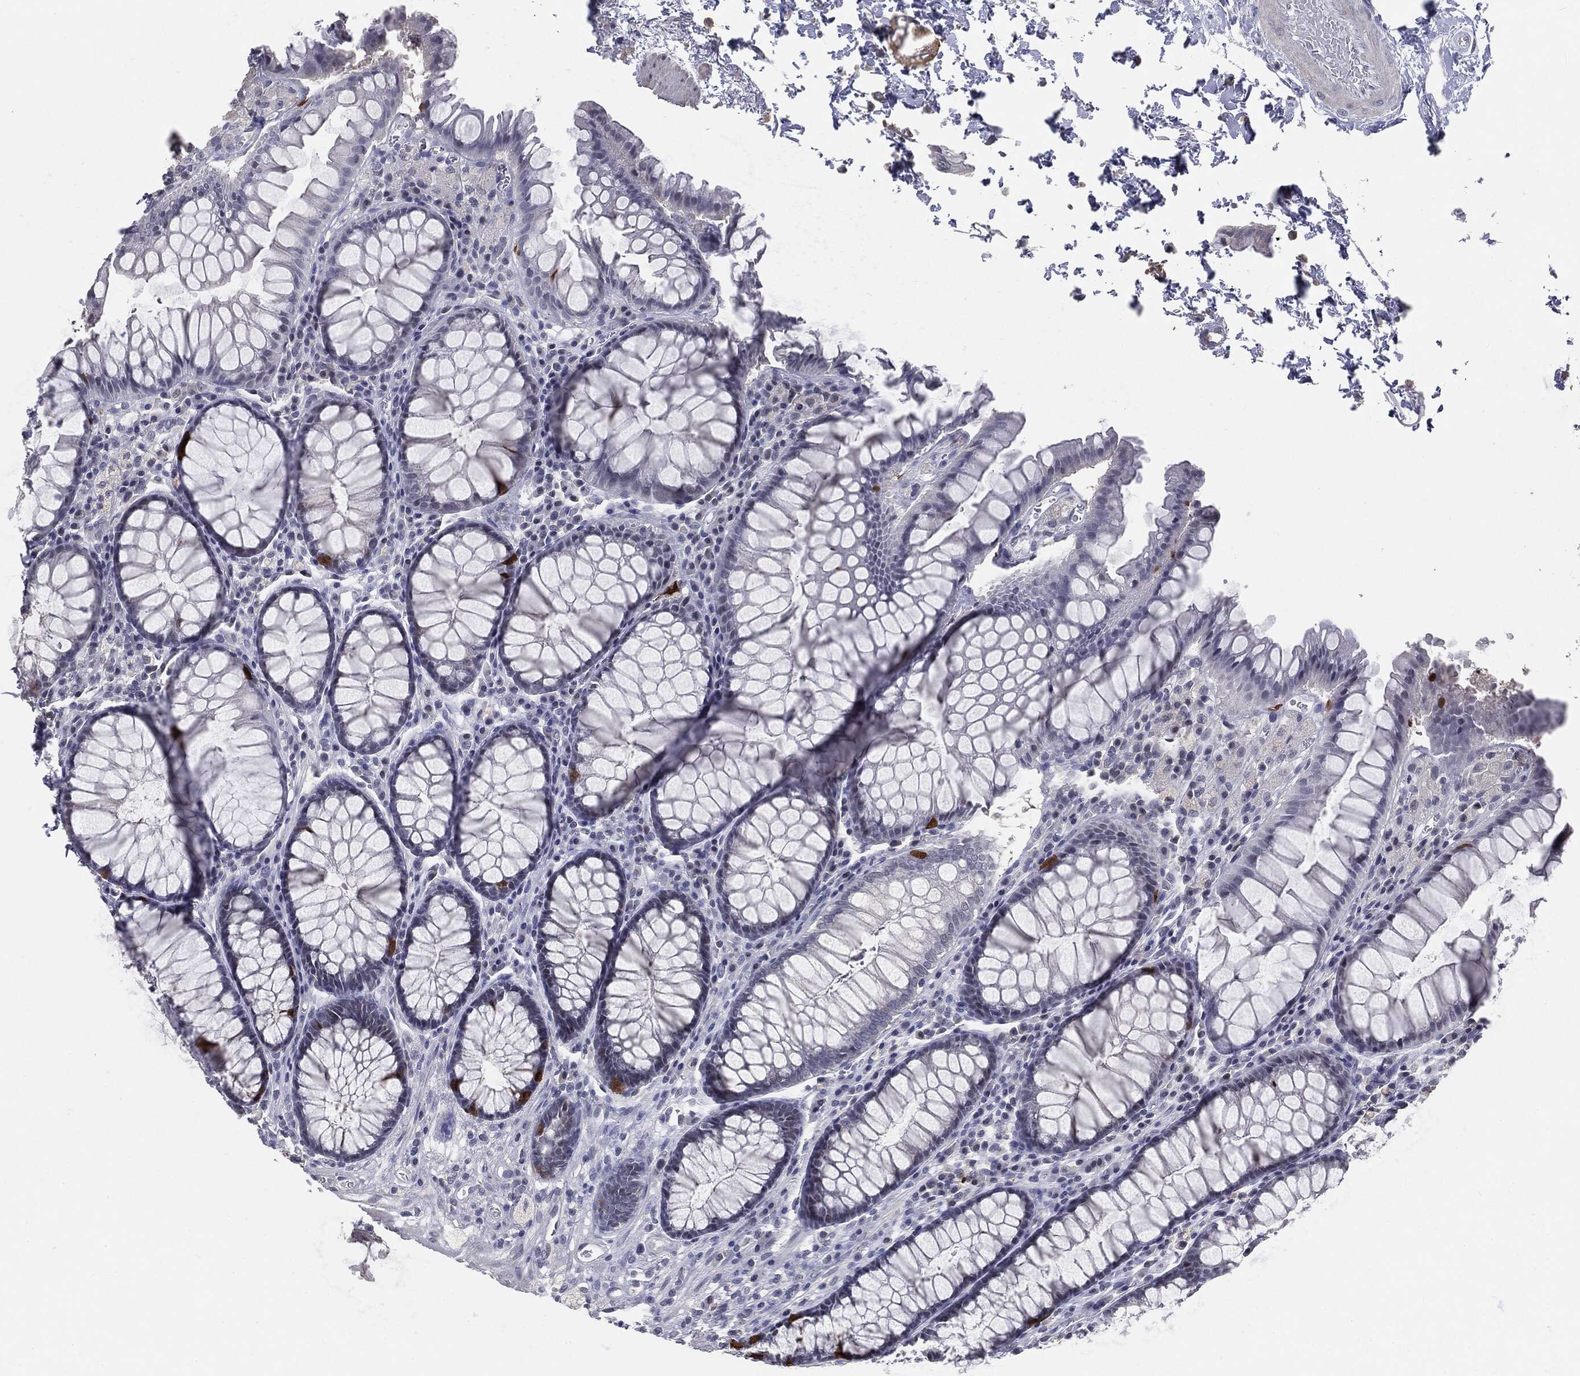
{"staining": {"intensity": "strong", "quantity": "<25%", "location": "cytoplasmic/membranous"}, "tissue": "rectum", "cell_type": "Glandular cells", "image_type": "normal", "snomed": [{"axis": "morphology", "description": "Normal tissue, NOS"}, {"axis": "topography", "description": "Rectum"}], "caption": "High-power microscopy captured an immunohistochemistry micrograph of normal rectum, revealing strong cytoplasmic/membranous positivity in approximately <25% of glandular cells.", "gene": "SLC2A2", "patient": {"sex": "female", "age": 68}}